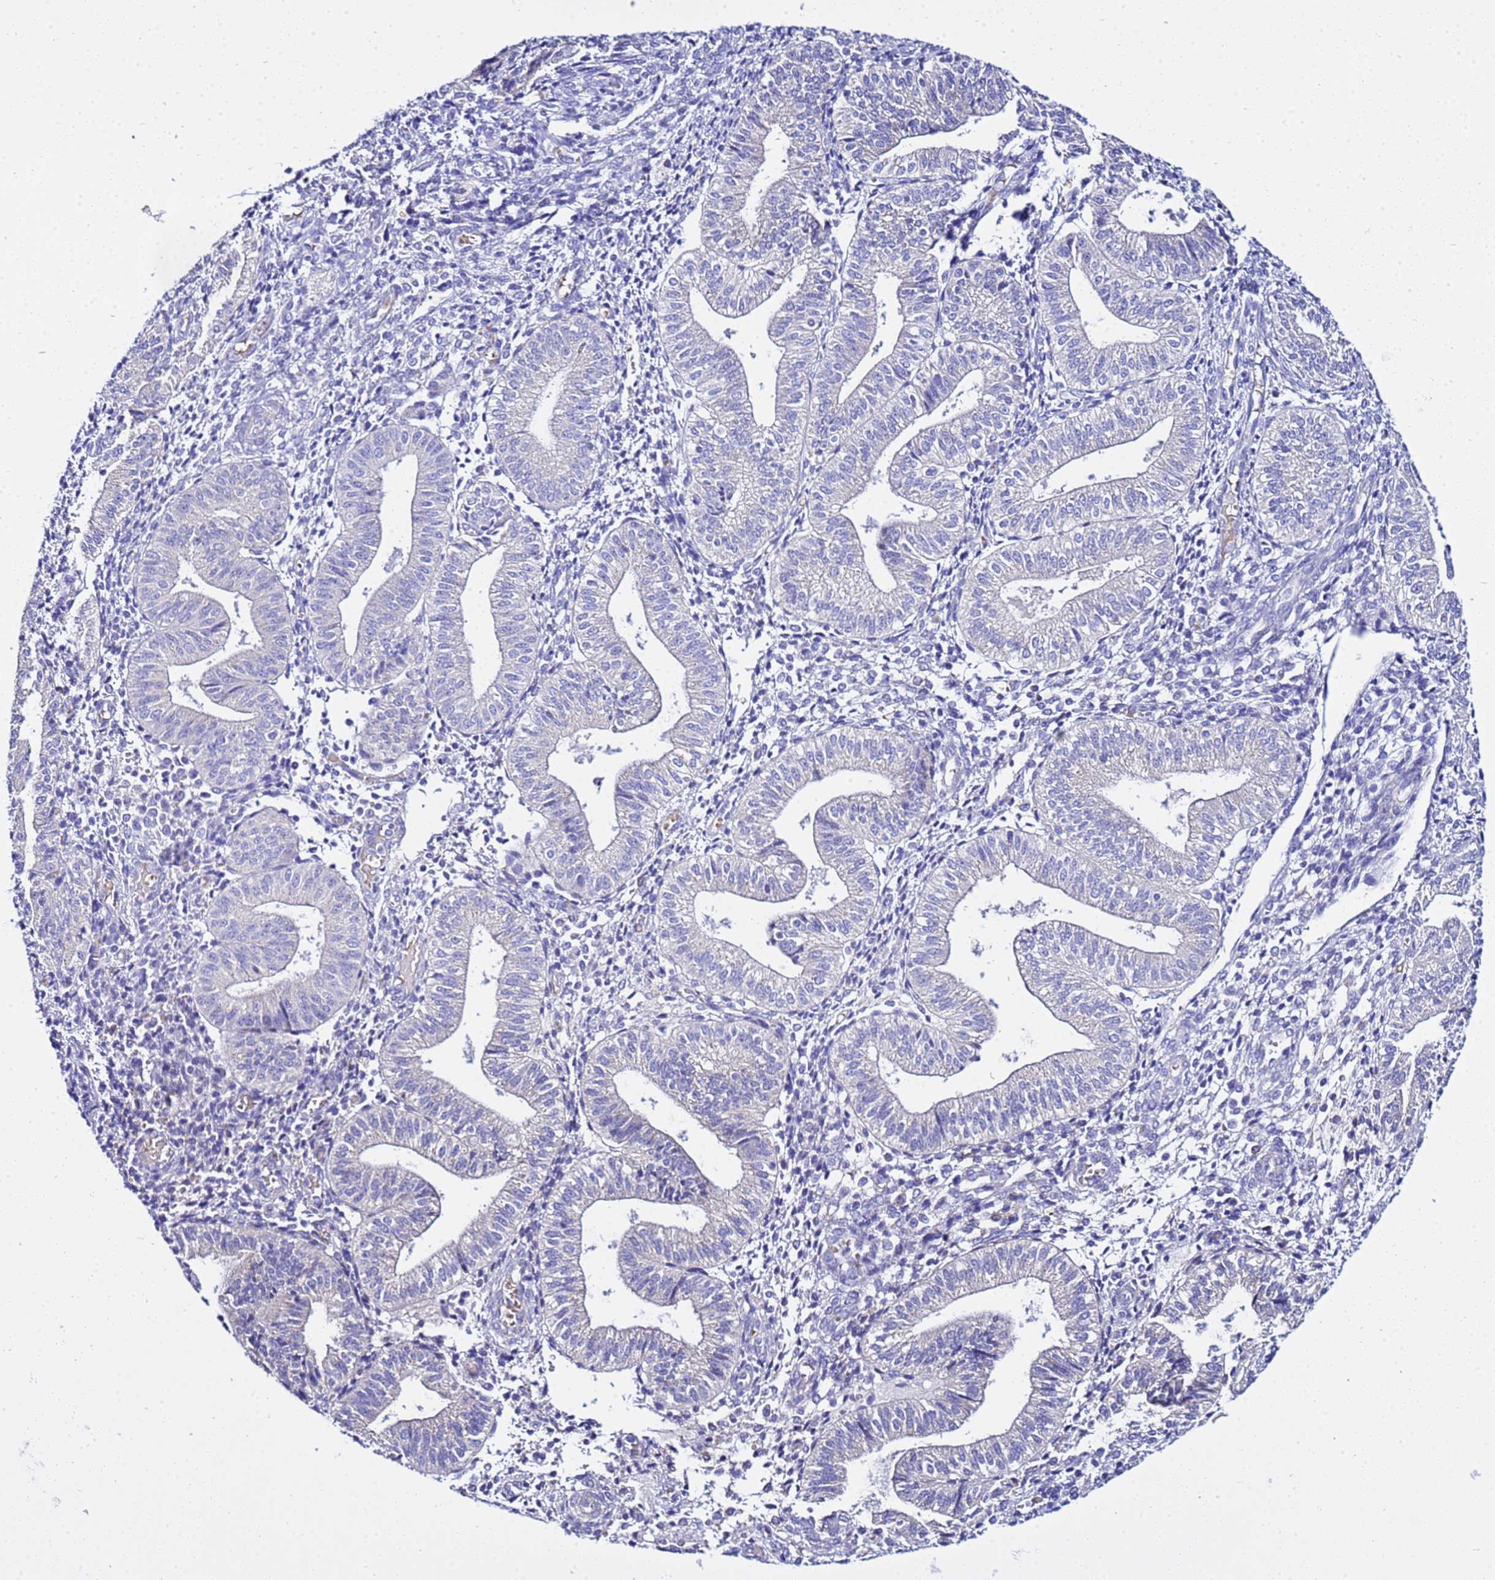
{"staining": {"intensity": "negative", "quantity": "none", "location": "none"}, "tissue": "endometrium", "cell_type": "Cells in endometrial stroma", "image_type": "normal", "snomed": [{"axis": "morphology", "description": "Normal tissue, NOS"}, {"axis": "topography", "description": "Endometrium"}], "caption": "Immunohistochemistry photomicrograph of normal human endometrium stained for a protein (brown), which demonstrates no positivity in cells in endometrial stroma.", "gene": "USP18", "patient": {"sex": "female", "age": 34}}